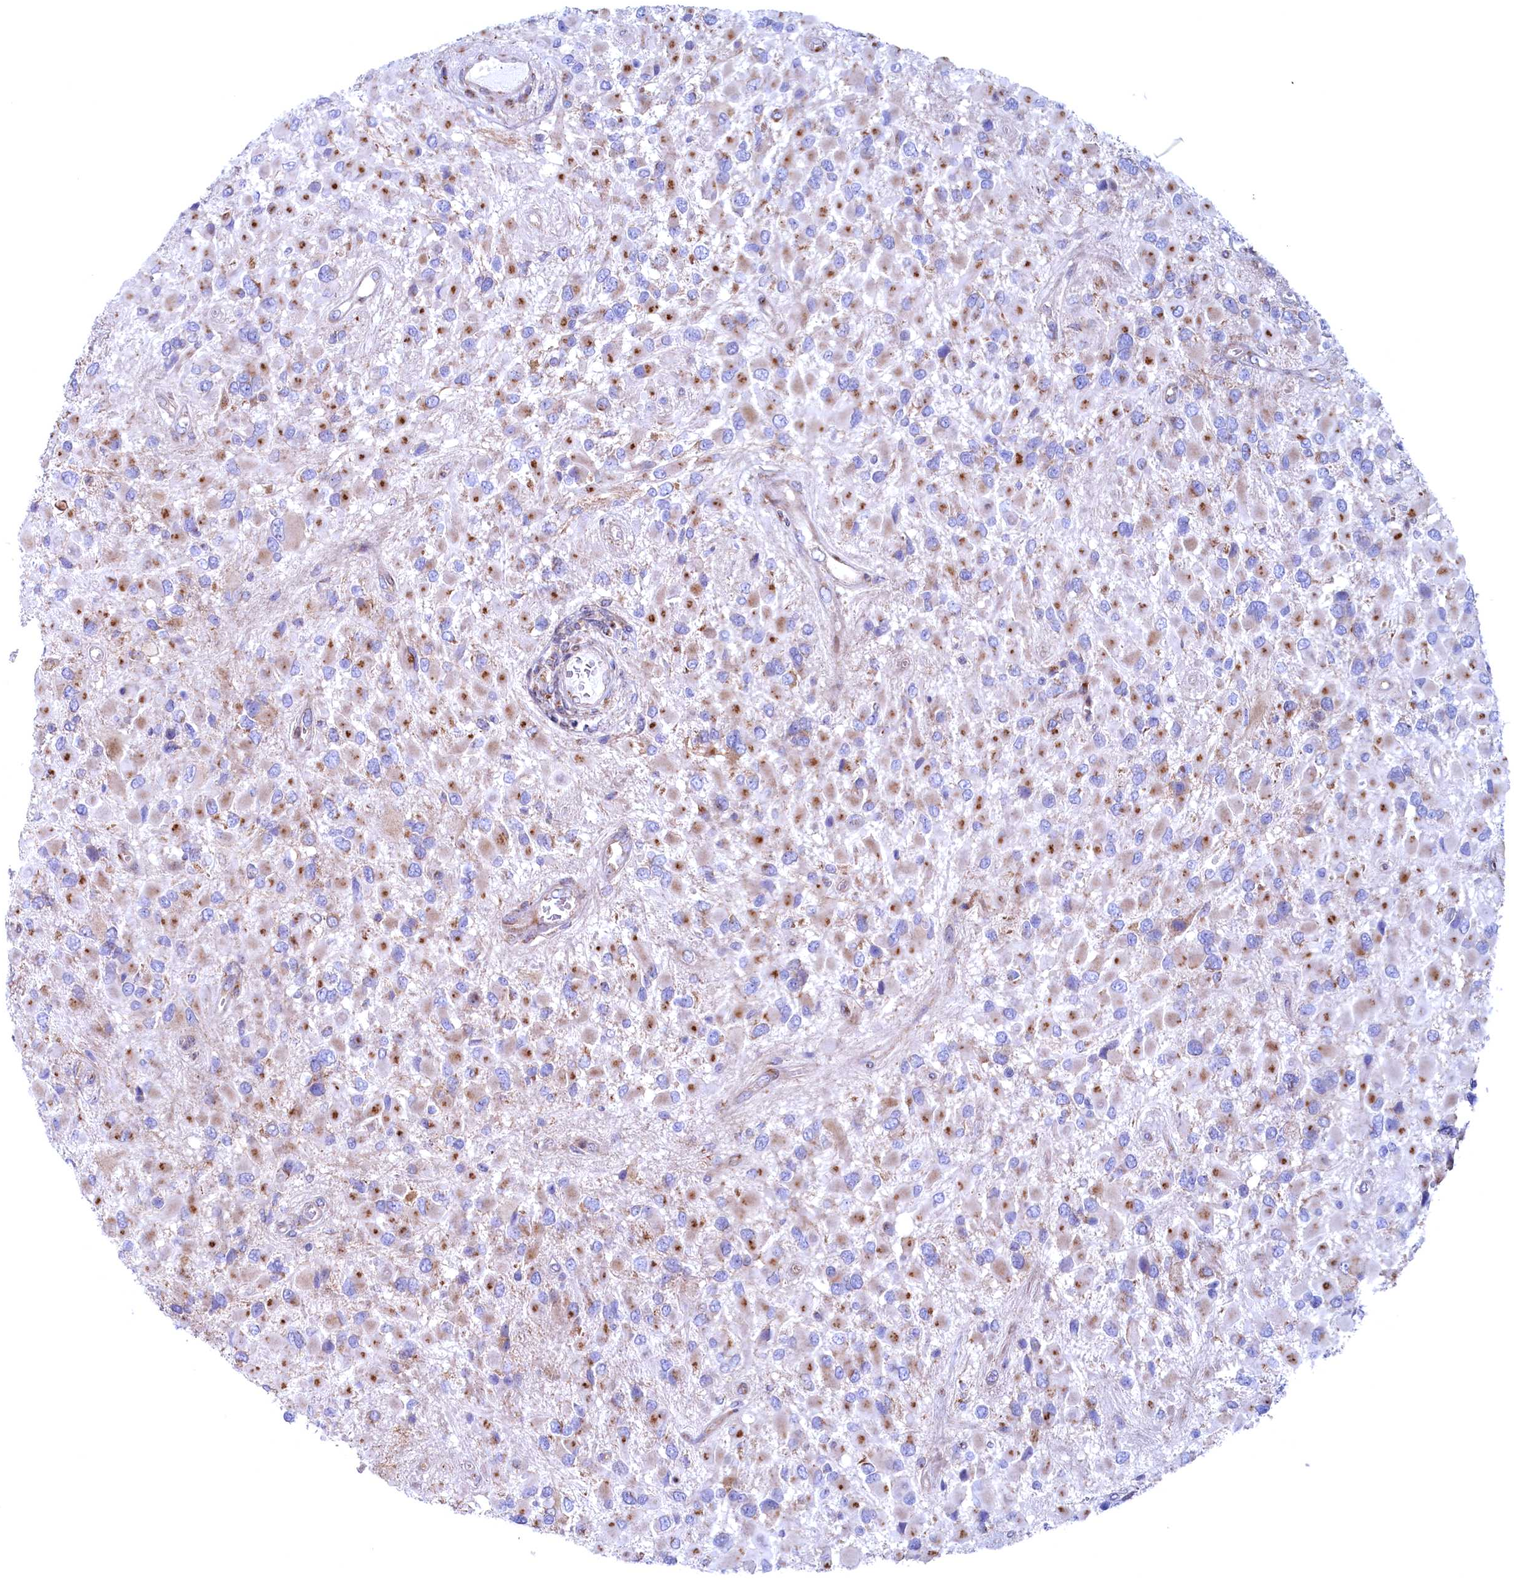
{"staining": {"intensity": "weak", "quantity": "25%-75%", "location": "cytoplasmic/membranous"}, "tissue": "glioma", "cell_type": "Tumor cells", "image_type": "cancer", "snomed": [{"axis": "morphology", "description": "Glioma, malignant, High grade"}, {"axis": "topography", "description": "Brain"}], "caption": "Approximately 25%-75% of tumor cells in human glioma reveal weak cytoplasmic/membranous protein positivity as visualized by brown immunohistochemical staining.", "gene": "MTFMT", "patient": {"sex": "male", "age": 53}}